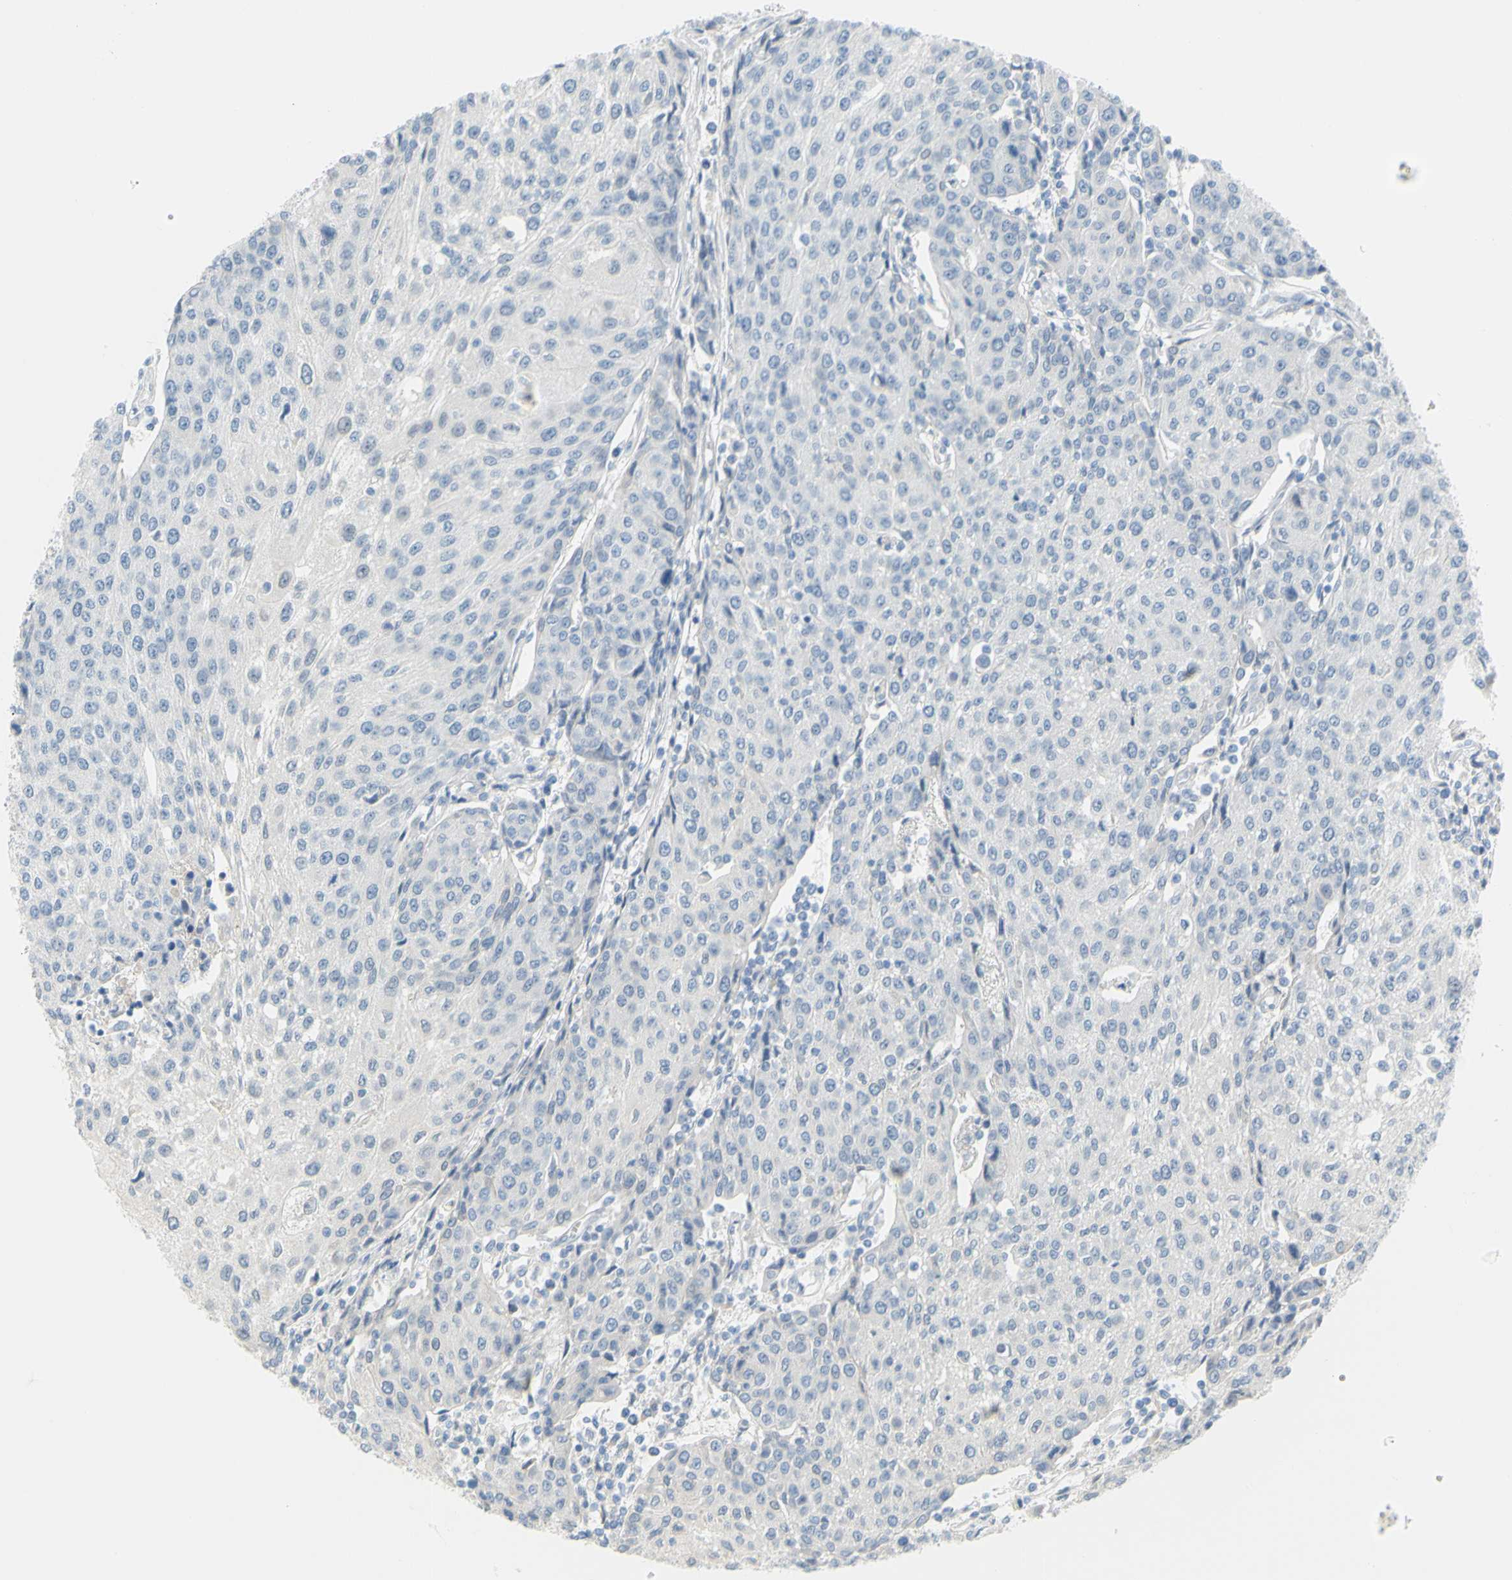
{"staining": {"intensity": "negative", "quantity": "none", "location": "none"}, "tissue": "urothelial cancer", "cell_type": "Tumor cells", "image_type": "cancer", "snomed": [{"axis": "morphology", "description": "Urothelial carcinoma, High grade"}, {"axis": "topography", "description": "Urinary bladder"}], "caption": "The photomicrograph demonstrates no significant positivity in tumor cells of urothelial cancer. Nuclei are stained in blue.", "gene": "DCT", "patient": {"sex": "female", "age": 85}}